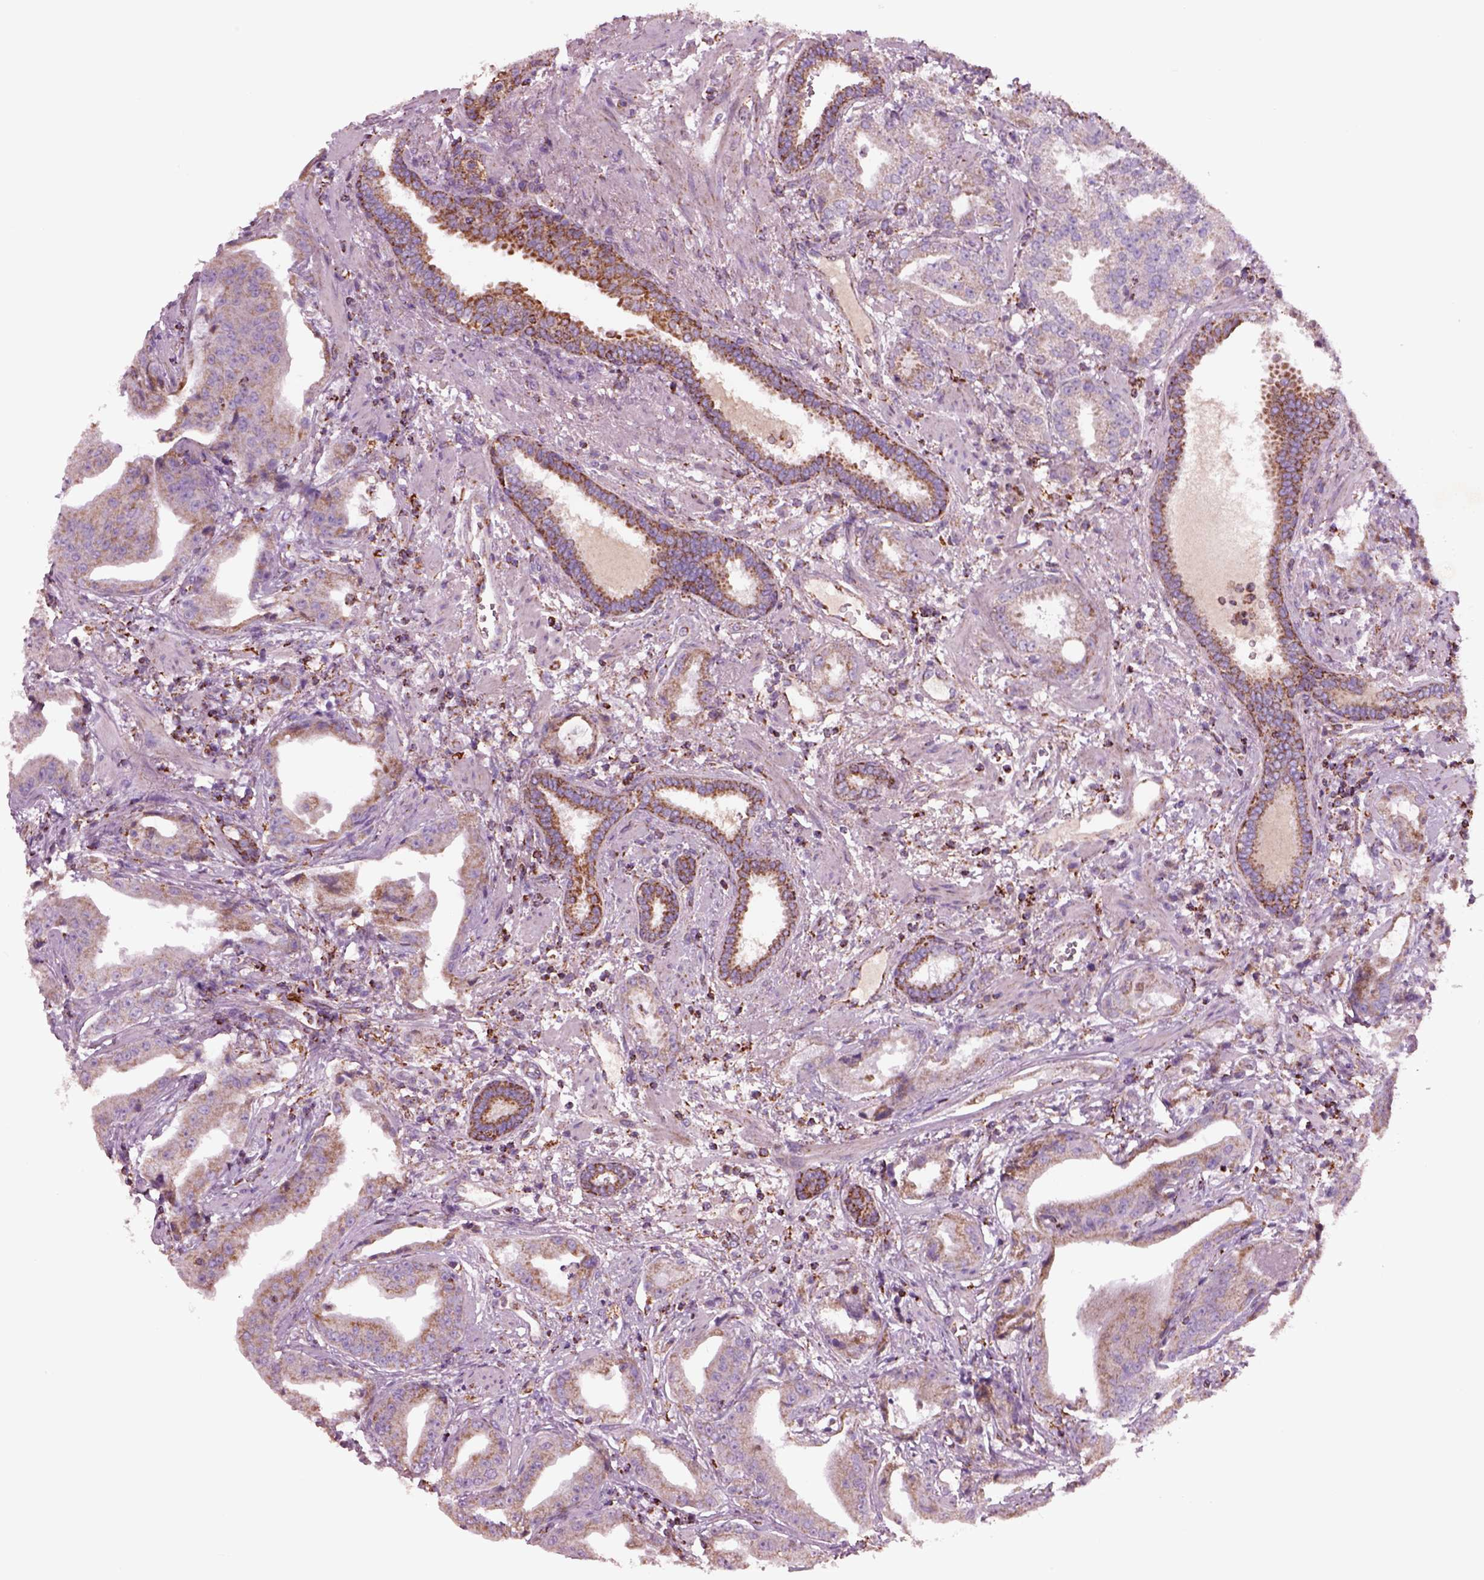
{"staining": {"intensity": "moderate", "quantity": ">75%", "location": "cytoplasmic/membranous"}, "tissue": "prostate cancer", "cell_type": "Tumor cells", "image_type": "cancer", "snomed": [{"axis": "morphology", "description": "Adenocarcinoma, Low grade"}, {"axis": "topography", "description": "Prostate"}], "caption": "Protein expression by IHC displays moderate cytoplasmic/membranous expression in about >75% of tumor cells in prostate cancer.", "gene": "SLC25A24", "patient": {"sex": "male", "age": 62}}